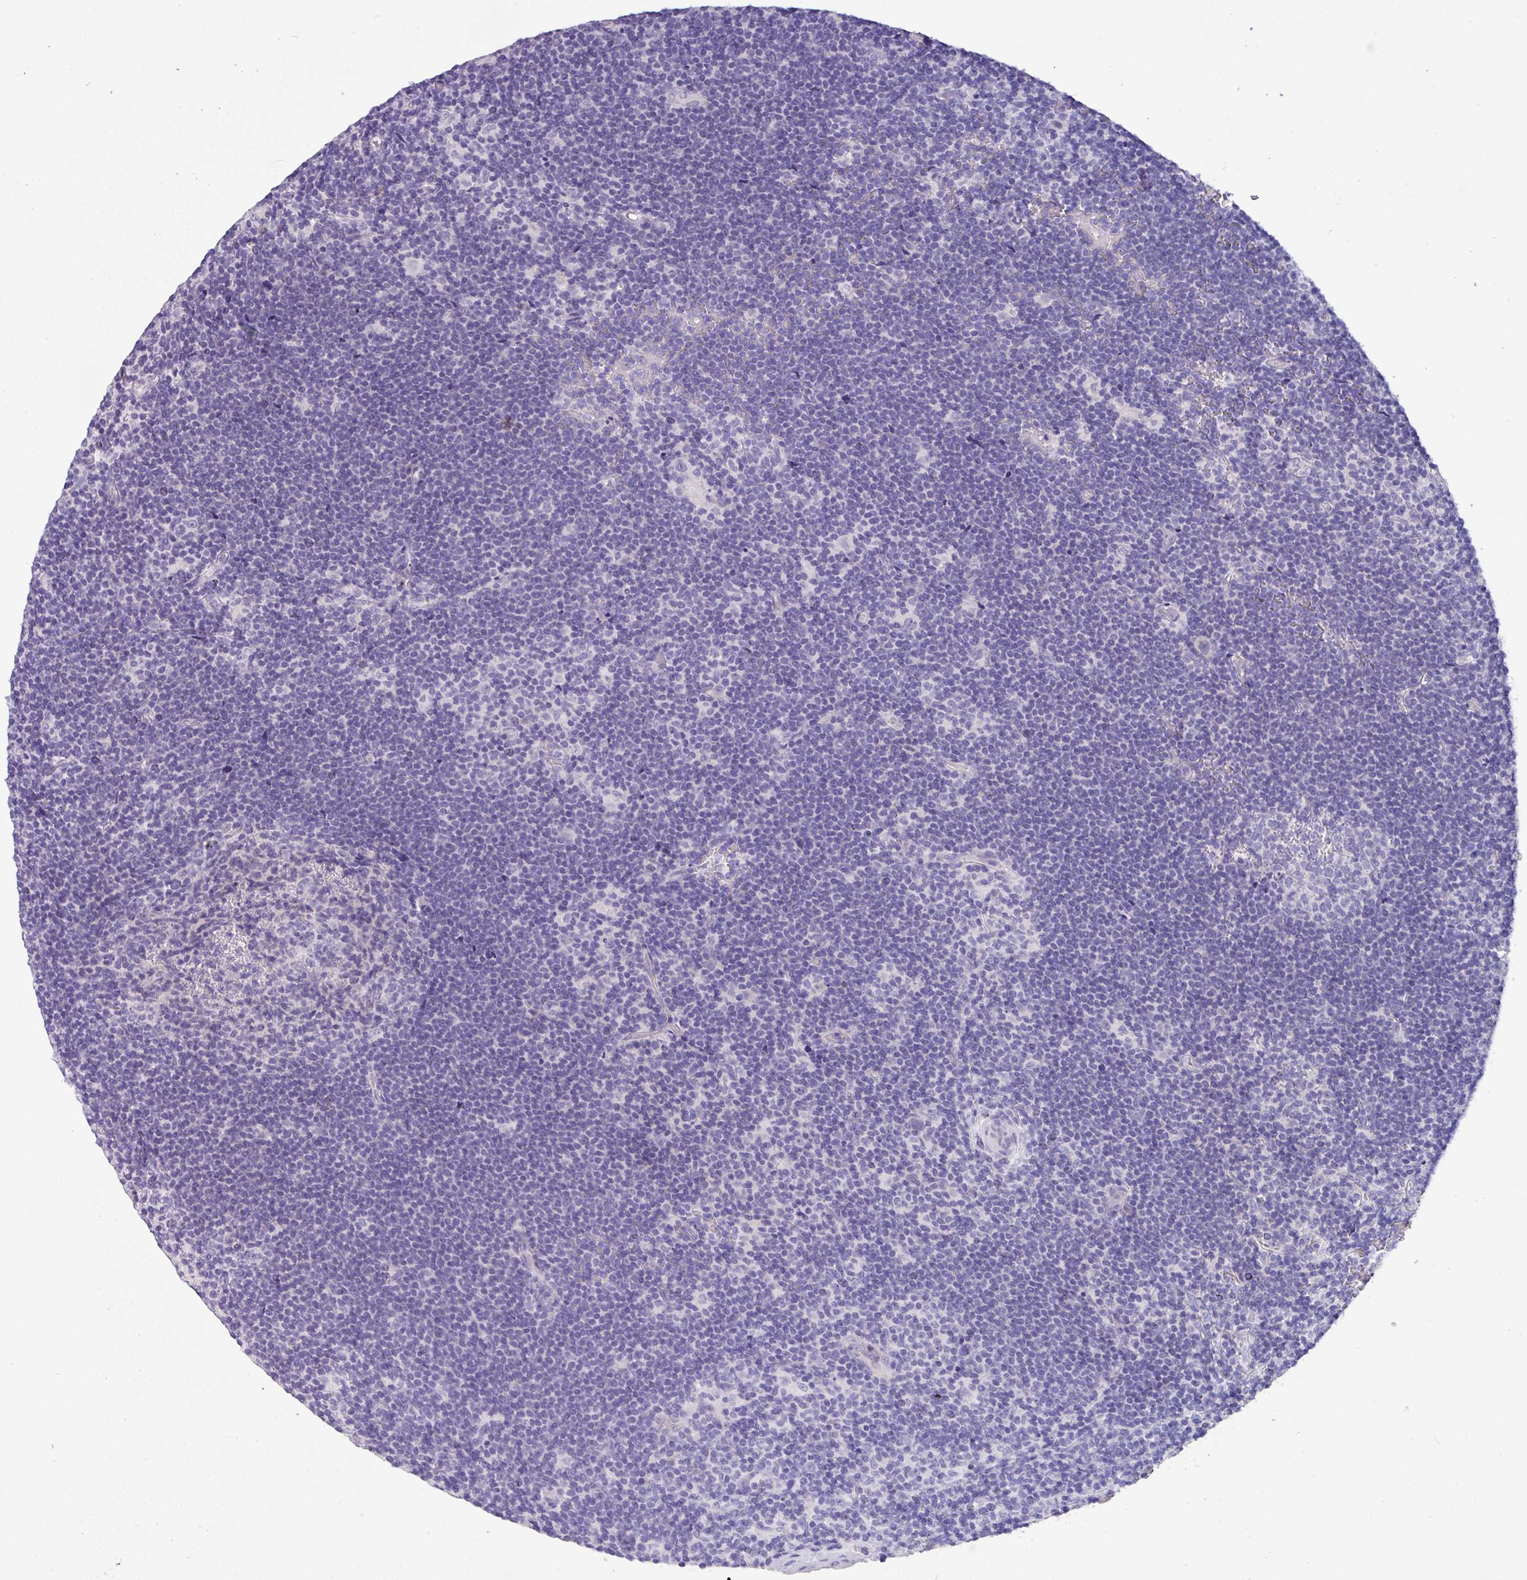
{"staining": {"intensity": "negative", "quantity": "none", "location": "none"}, "tissue": "lymphoma", "cell_type": "Tumor cells", "image_type": "cancer", "snomed": [{"axis": "morphology", "description": "Hodgkin's disease, NOS"}, {"axis": "topography", "description": "Lymph node"}], "caption": "Tumor cells are negative for brown protein staining in lymphoma.", "gene": "EPCAM", "patient": {"sex": "female", "age": 57}}